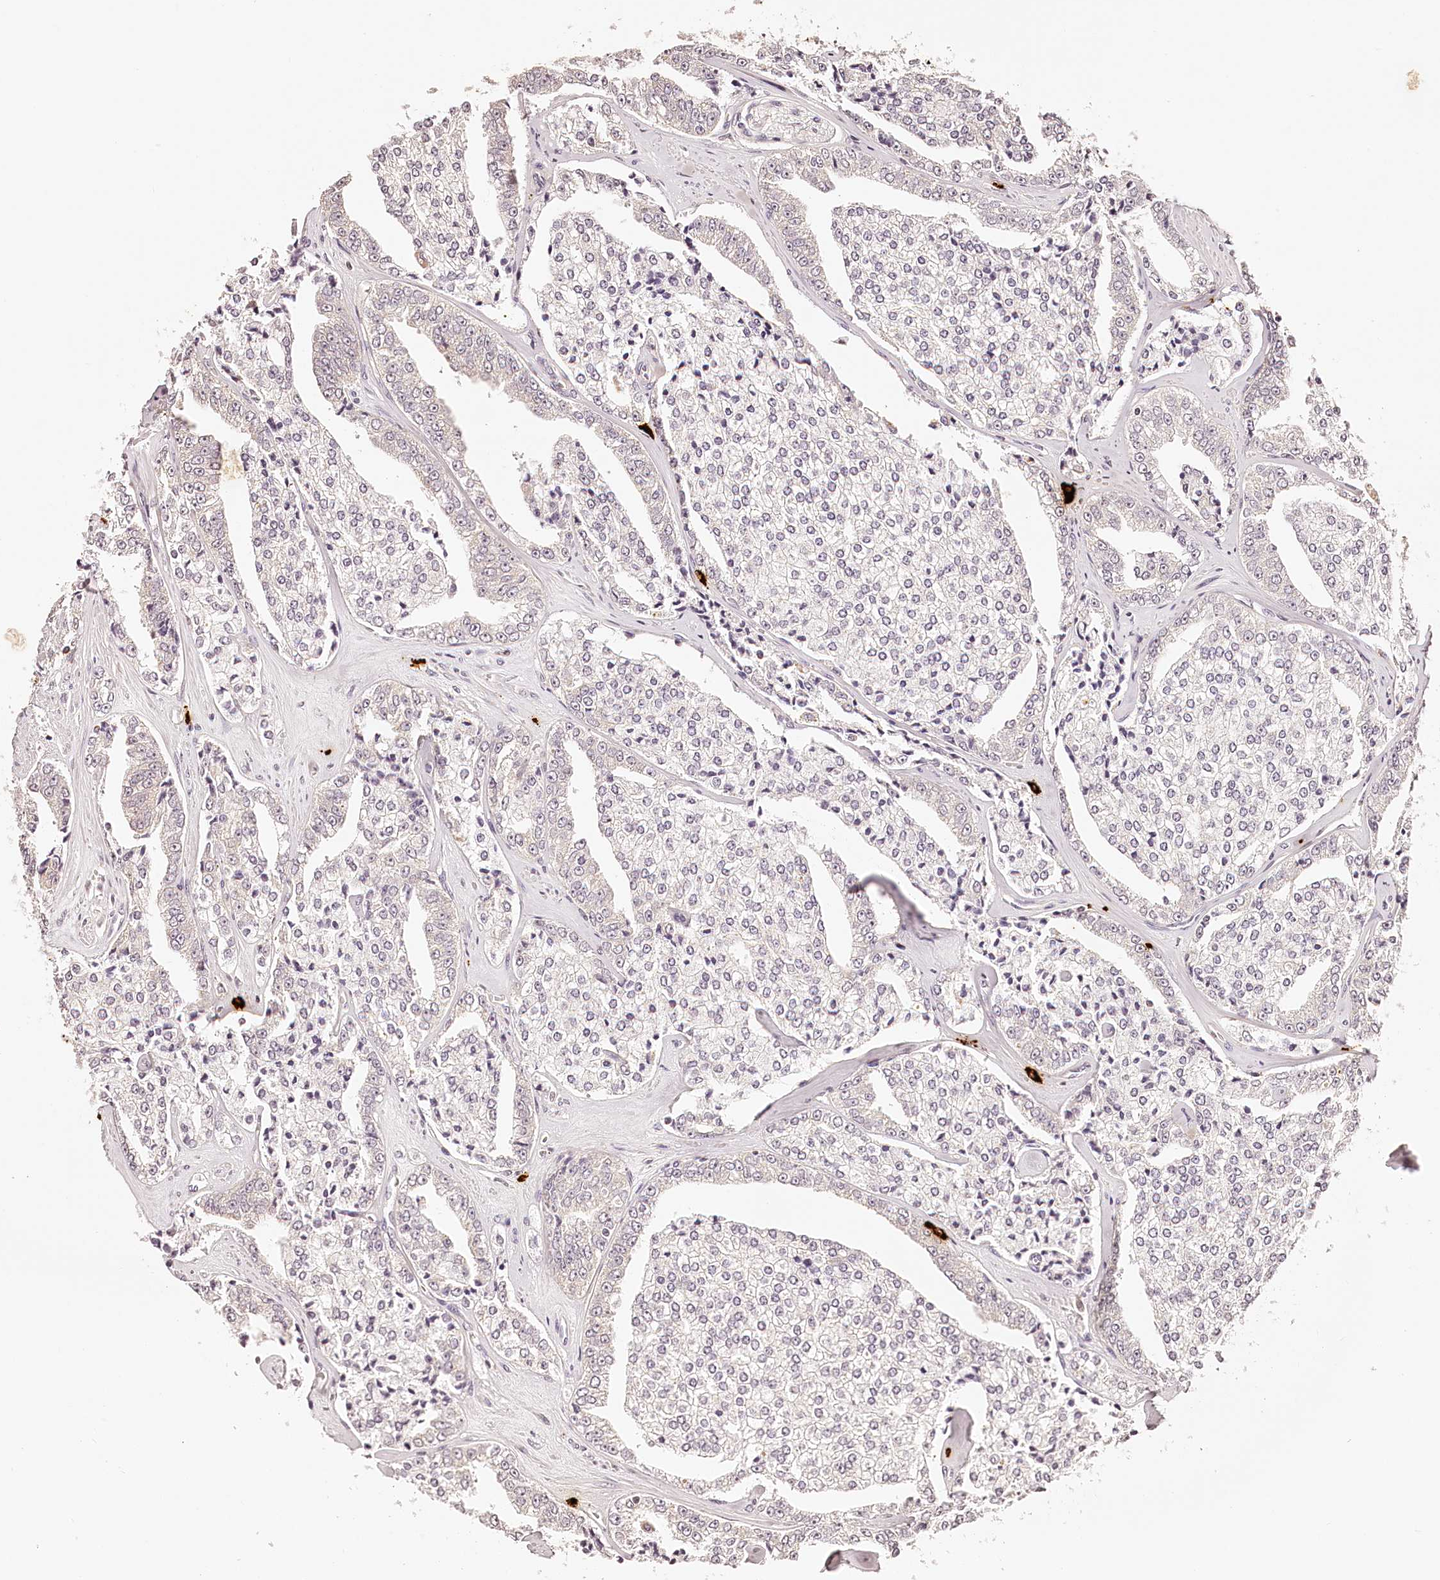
{"staining": {"intensity": "negative", "quantity": "none", "location": "none"}, "tissue": "prostate cancer", "cell_type": "Tumor cells", "image_type": "cancer", "snomed": [{"axis": "morphology", "description": "Adenocarcinoma, High grade"}, {"axis": "topography", "description": "Prostate"}], "caption": "Tumor cells are negative for protein expression in human prostate cancer.", "gene": "SYNGR1", "patient": {"sex": "male", "age": 71}}